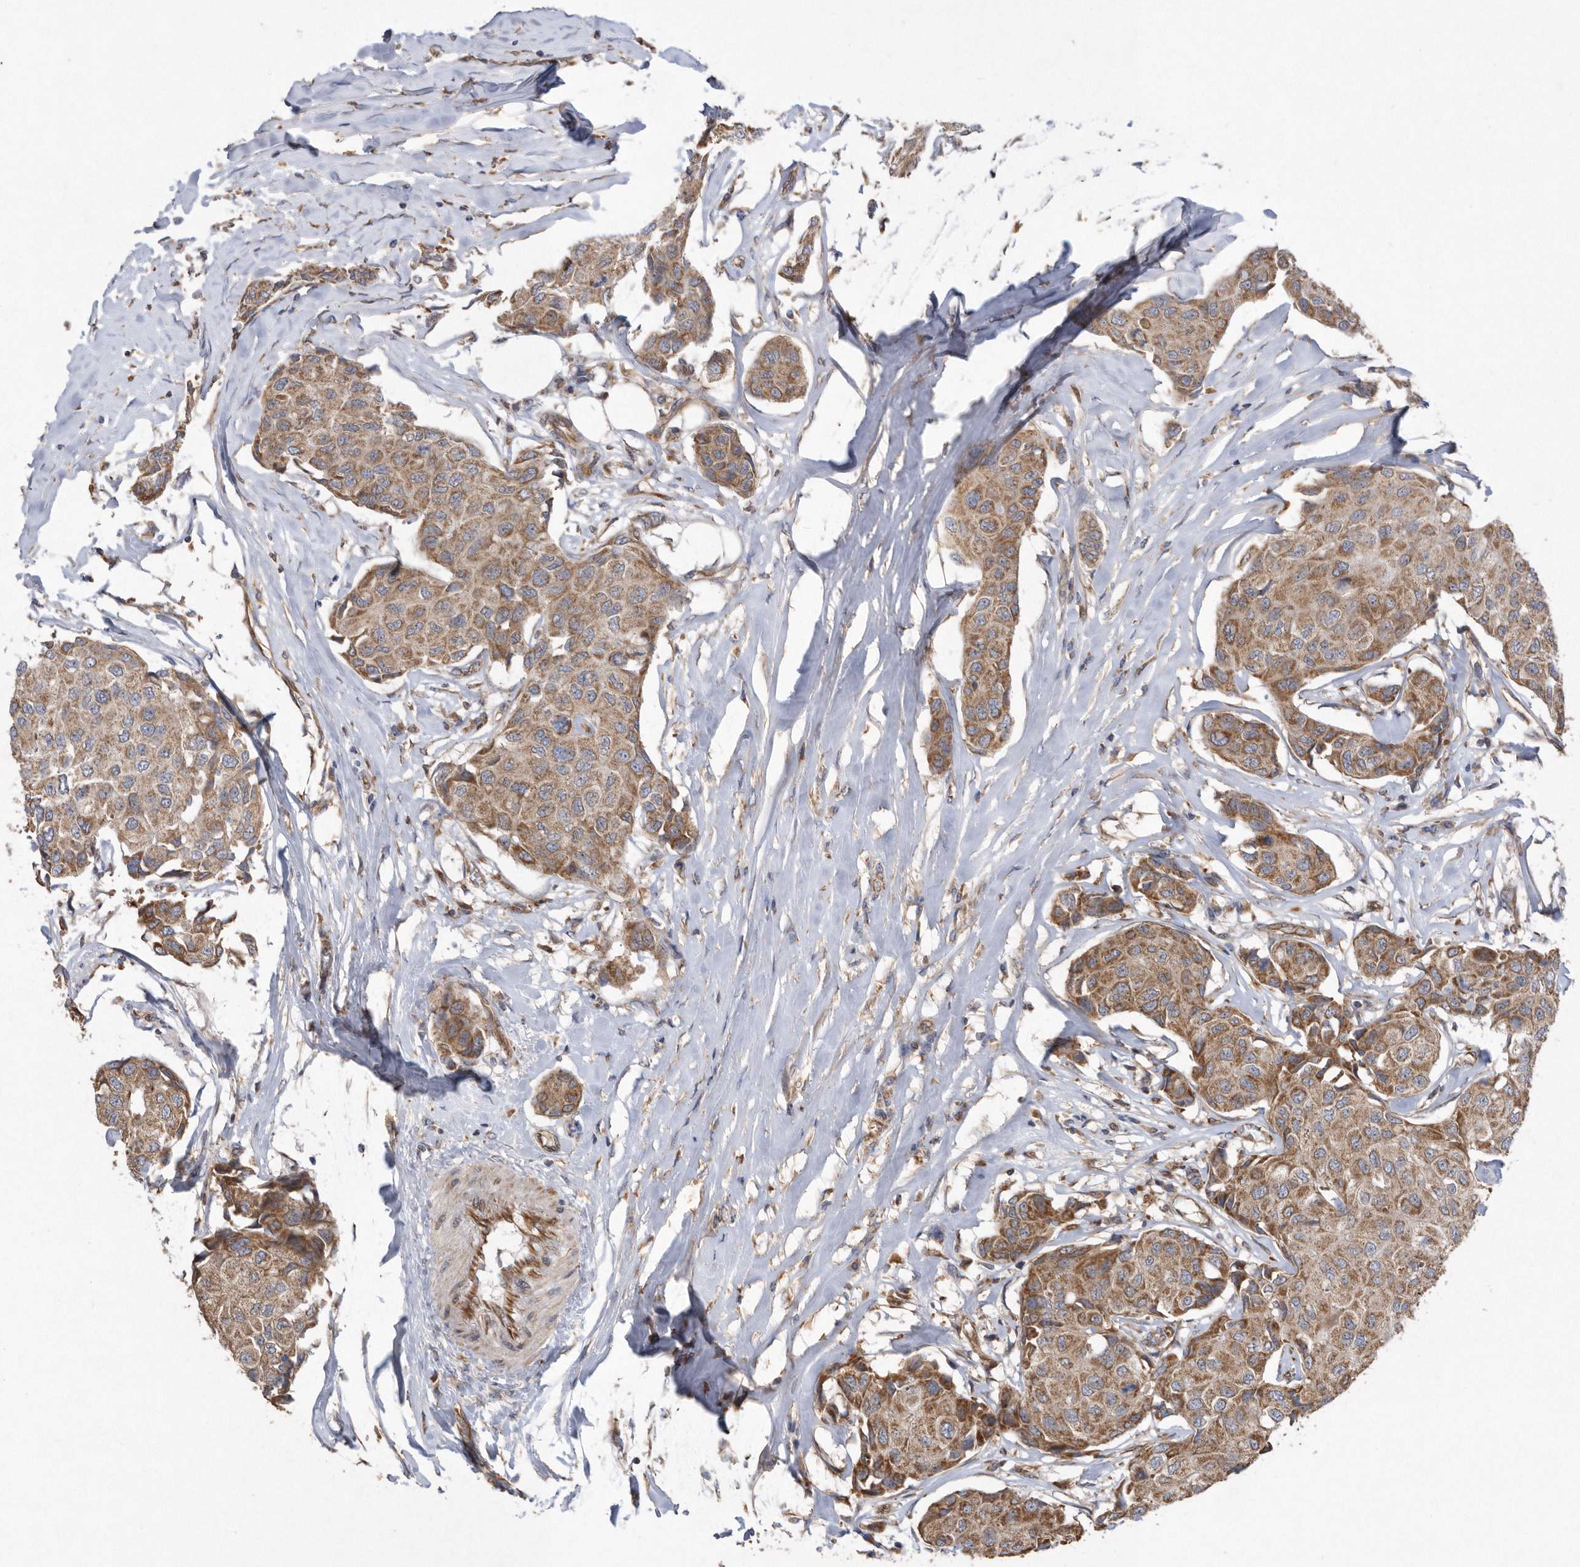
{"staining": {"intensity": "moderate", "quantity": ">75%", "location": "cytoplasmic/membranous"}, "tissue": "breast cancer", "cell_type": "Tumor cells", "image_type": "cancer", "snomed": [{"axis": "morphology", "description": "Duct carcinoma"}, {"axis": "topography", "description": "Breast"}], "caption": "An immunohistochemistry image of tumor tissue is shown. Protein staining in brown shows moderate cytoplasmic/membranous positivity in breast cancer within tumor cells.", "gene": "PON2", "patient": {"sex": "female", "age": 80}}